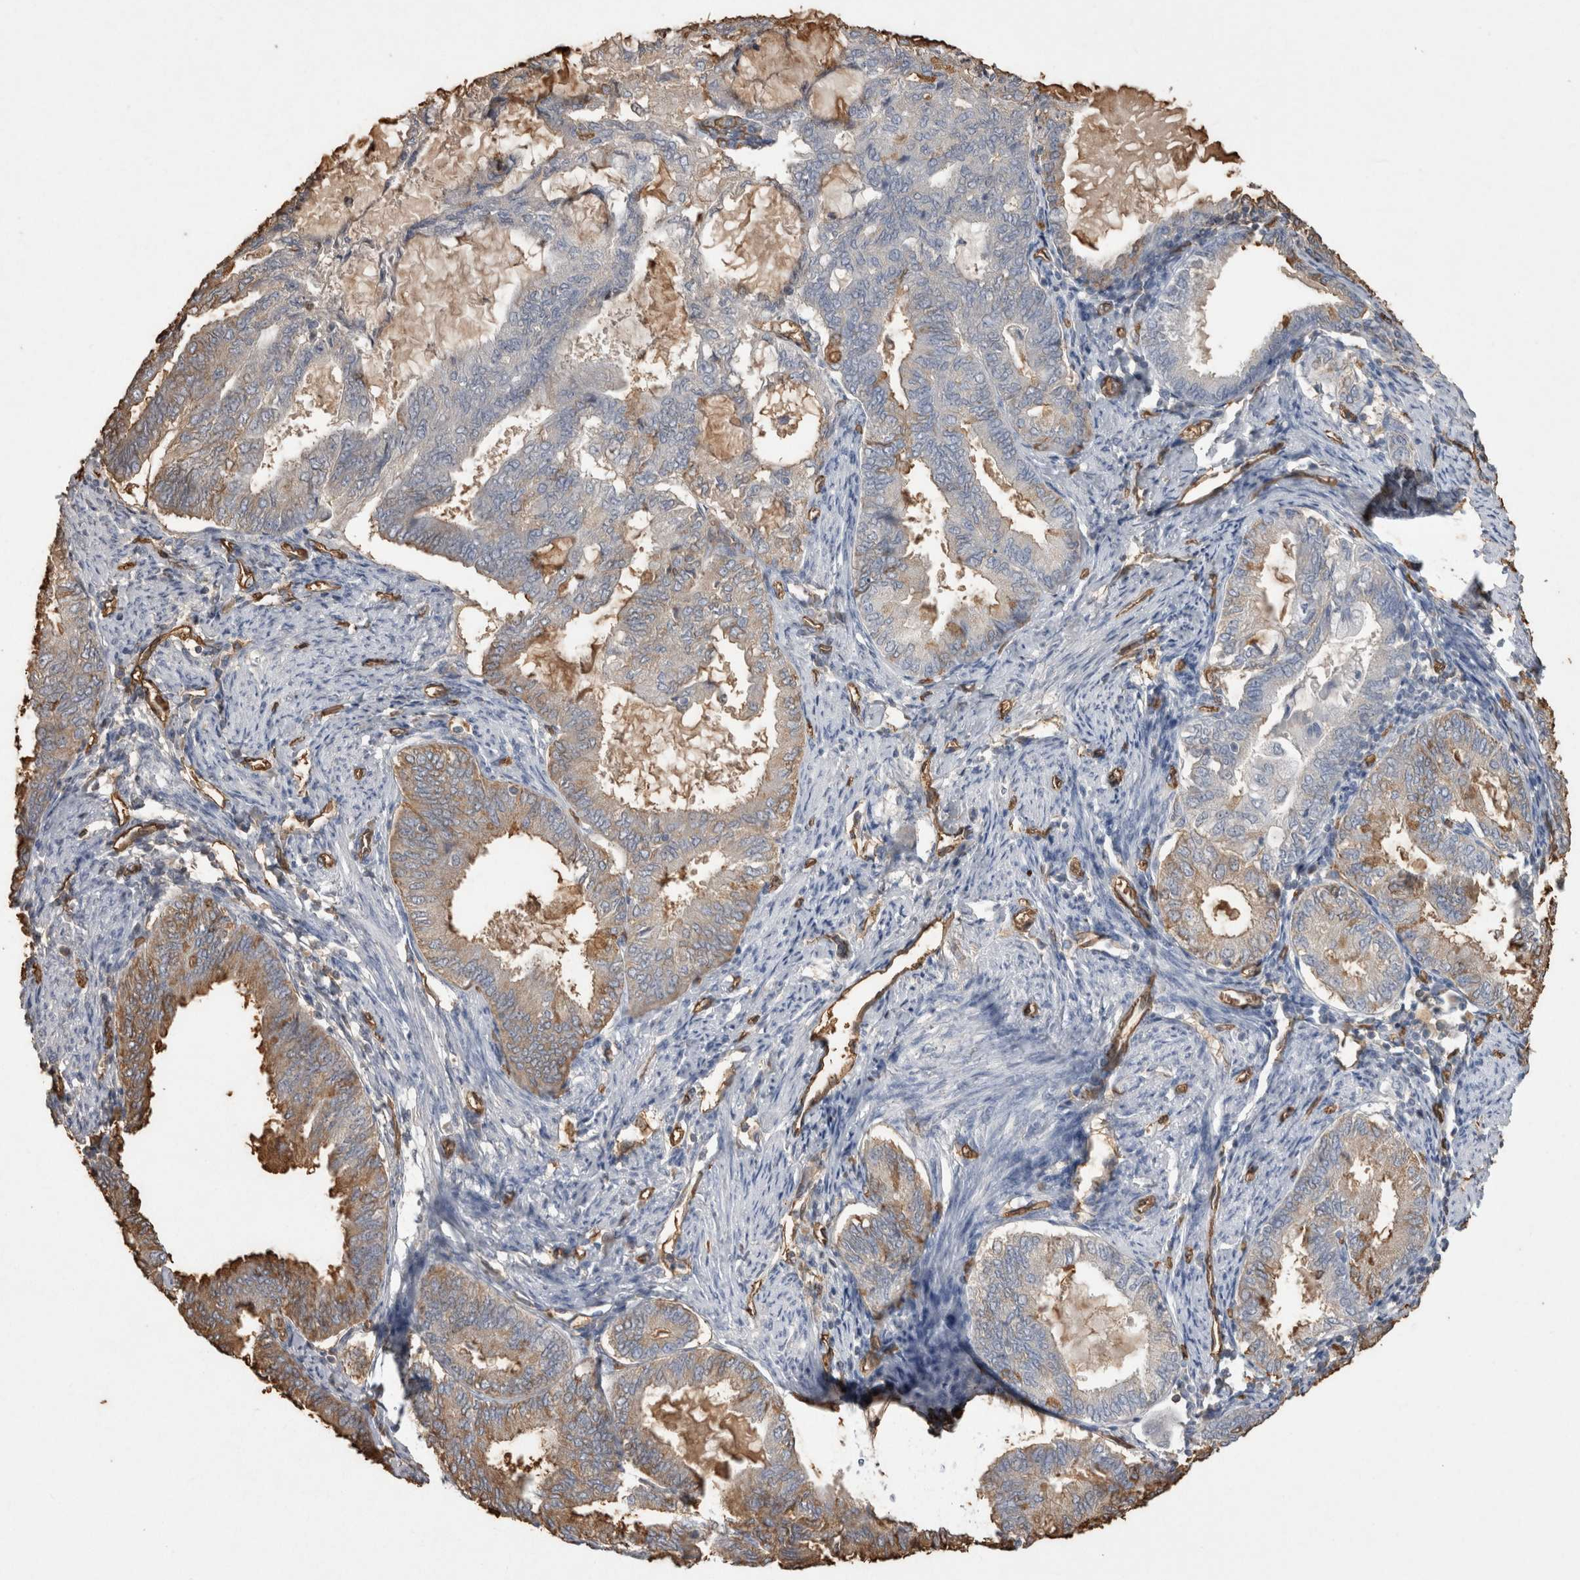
{"staining": {"intensity": "moderate", "quantity": "25%-75%", "location": "cytoplasmic/membranous"}, "tissue": "endometrial cancer", "cell_type": "Tumor cells", "image_type": "cancer", "snomed": [{"axis": "morphology", "description": "Adenocarcinoma, NOS"}, {"axis": "topography", "description": "Endometrium"}], "caption": "Human endometrial adenocarcinoma stained with a brown dye shows moderate cytoplasmic/membranous positive positivity in approximately 25%-75% of tumor cells.", "gene": "IL17RC", "patient": {"sex": "female", "age": 86}}